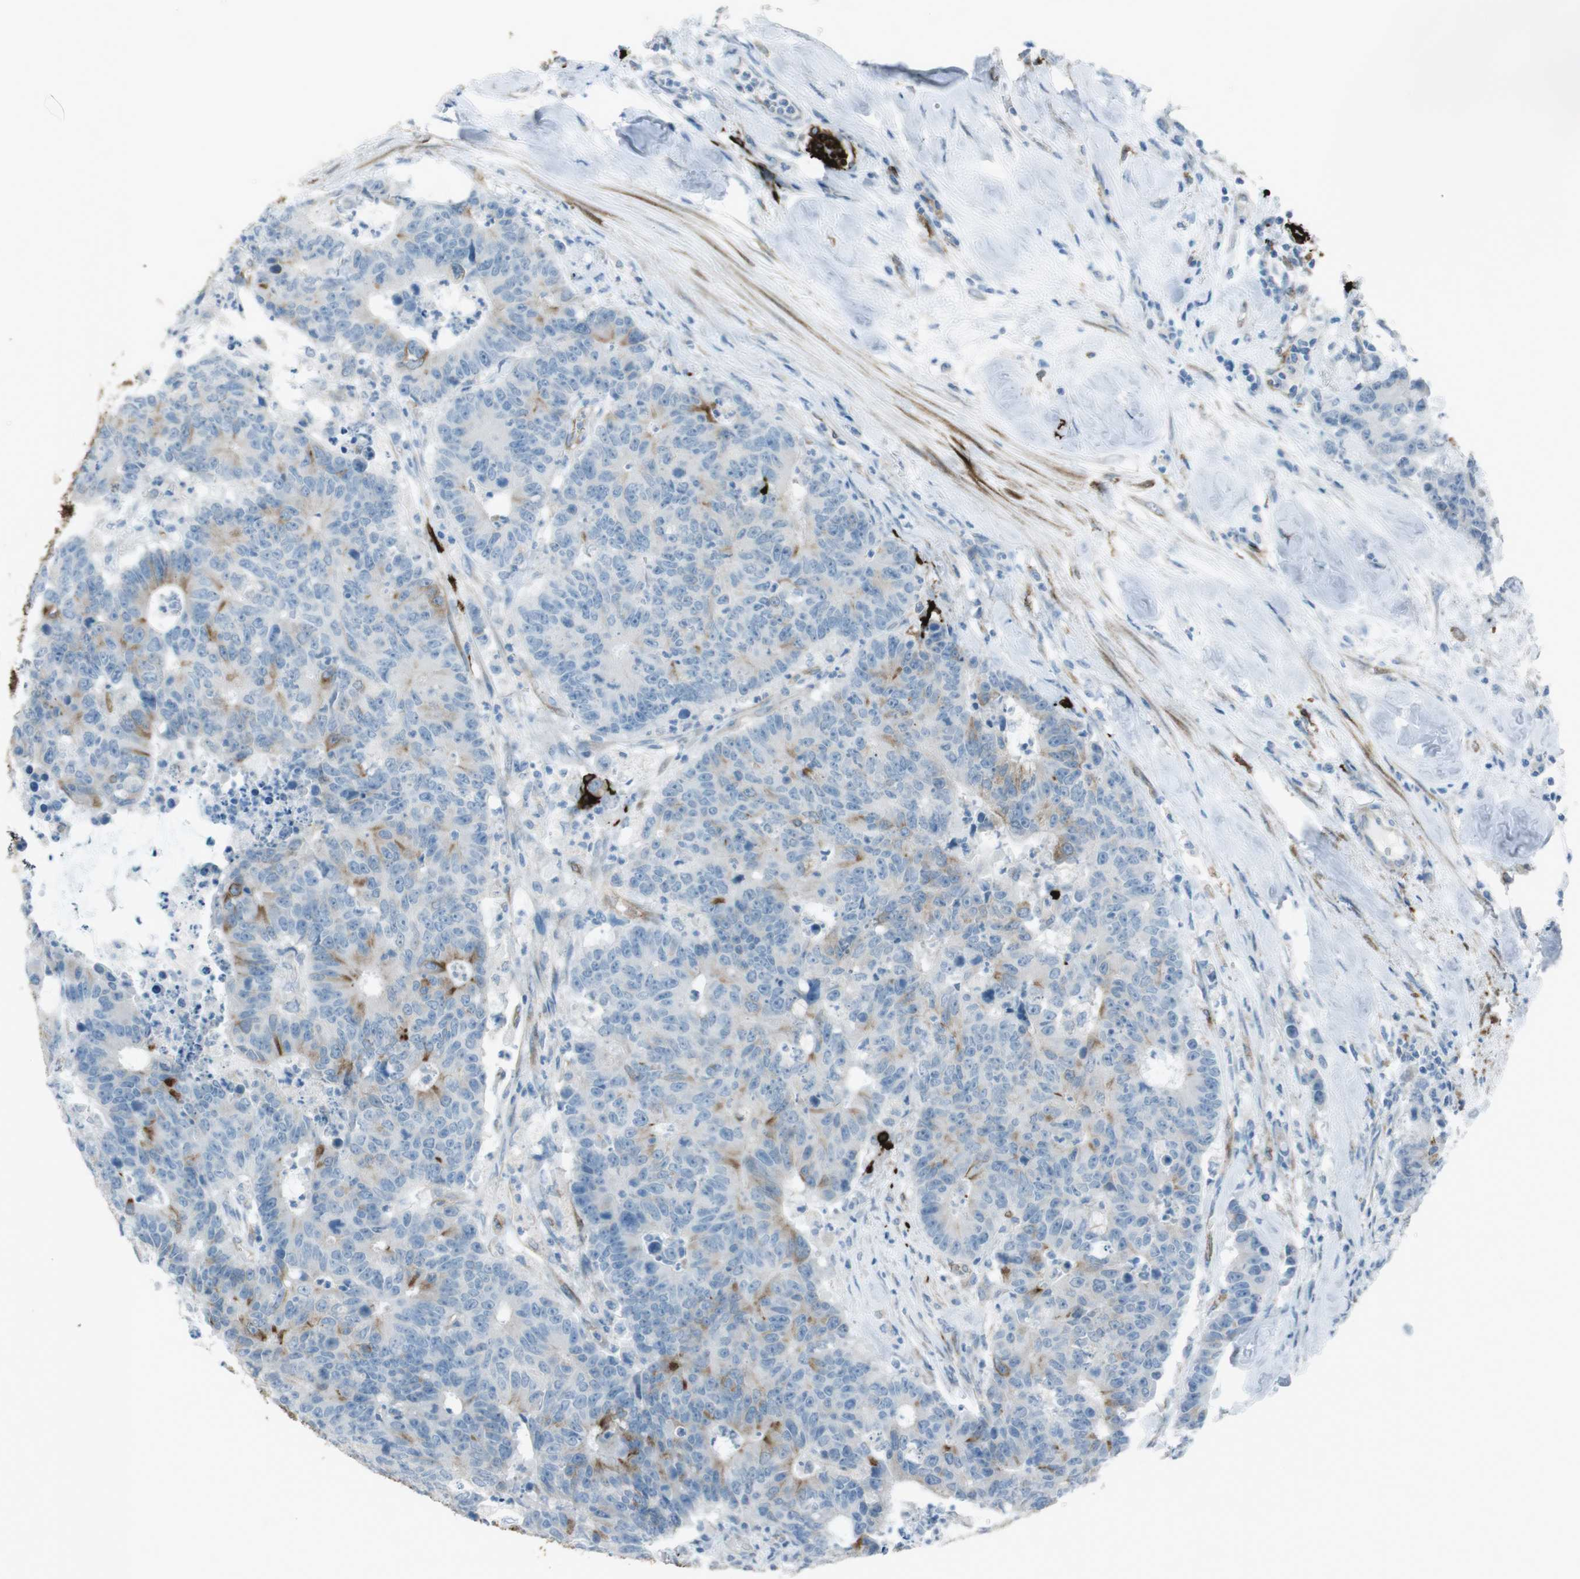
{"staining": {"intensity": "weak", "quantity": "<25%", "location": "cytoplasmic/membranous"}, "tissue": "colorectal cancer", "cell_type": "Tumor cells", "image_type": "cancer", "snomed": [{"axis": "morphology", "description": "Adenocarcinoma, NOS"}, {"axis": "topography", "description": "Colon"}], "caption": "There is no significant positivity in tumor cells of adenocarcinoma (colorectal).", "gene": "TUBB2A", "patient": {"sex": "female", "age": 86}}